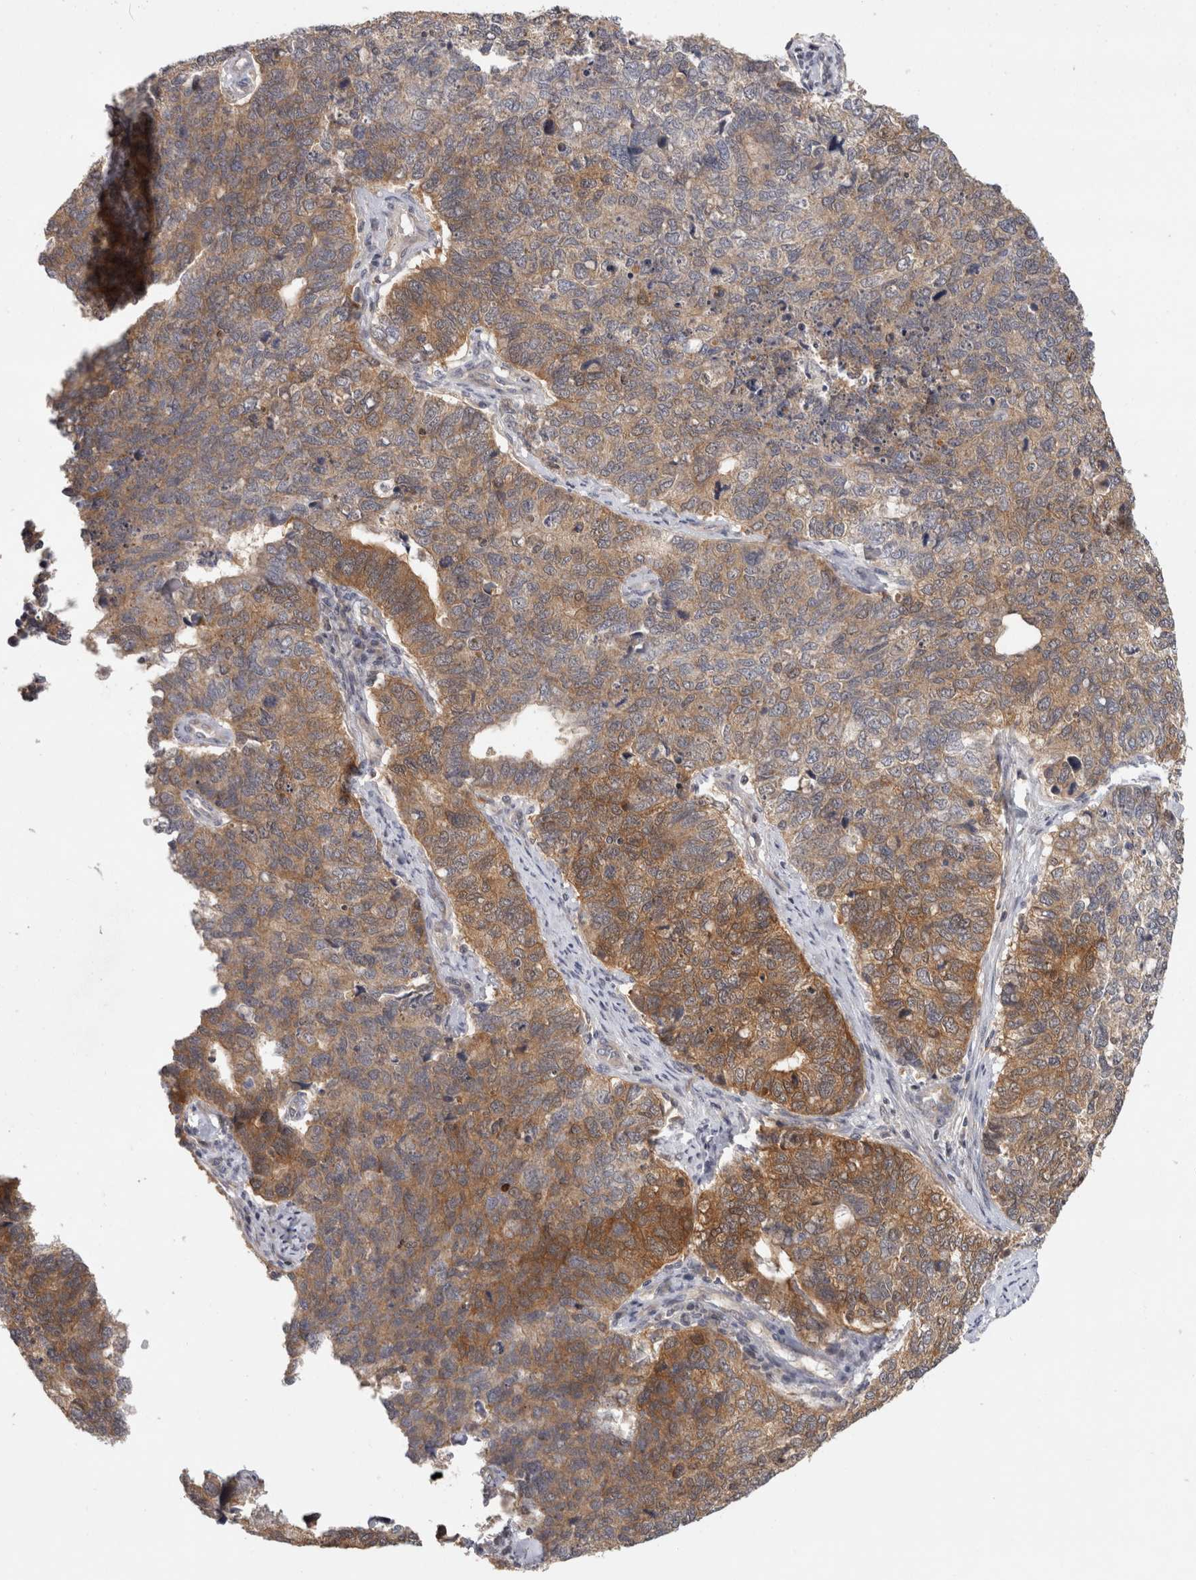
{"staining": {"intensity": "moderate", "quantity": "25%-75%", "location": "cytoplasmic/membranous"}, "tissue": "cervical cancer", "cell_type": "Tumor cells", "image_type": "cancer", "snomed": [{"axis": "morphology", "description": "Squamous cell carcinoma, NOS"}, {"axis": "topography", "description": "Cervix"}], "caption": "Cervical squamous cell carcinoma stained with a protein marker shows moderate staining in tumor cells.", "gene": "ACAT2", "patient": {"sex": "female", "age": 63}}